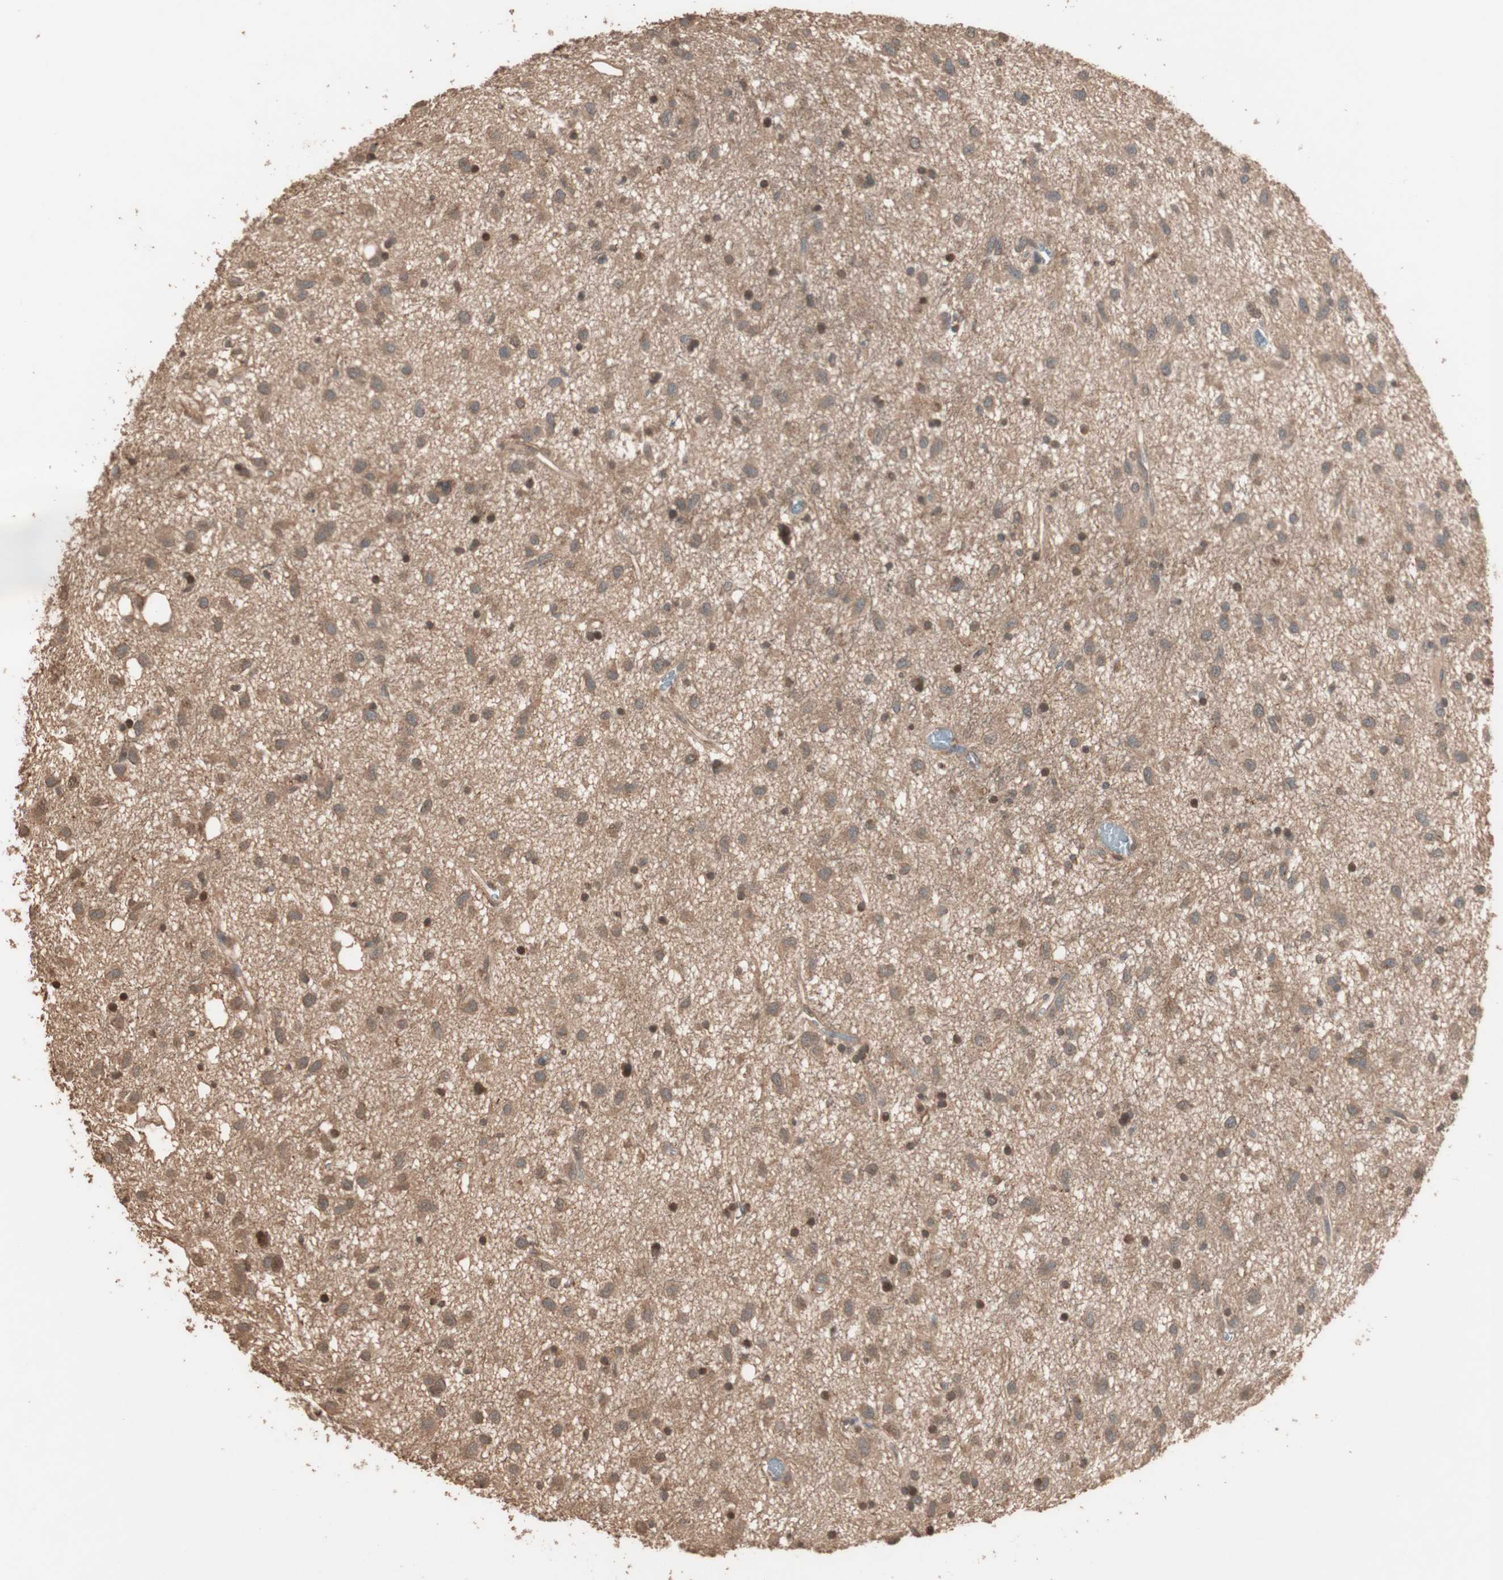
{"staining": {"intensity": "moderate", "quantity": ">75%", "location": "cytoplasmic/membranous"}, "tissue": "glioma", "cell_type": "Tumor cells", "image_type": "cancer", "snomed": [{"axis": "morphology", "description": "Glioma, malignant, Low grade"}, {"axis": "topography", "description": "Brain"}], "caption": "Malignant glioma (low-grade) stained with a protein marker reveals moderate staining in tumor cells.", "gene": "USP20", "patient": {"sex": "male", "age": 77}}